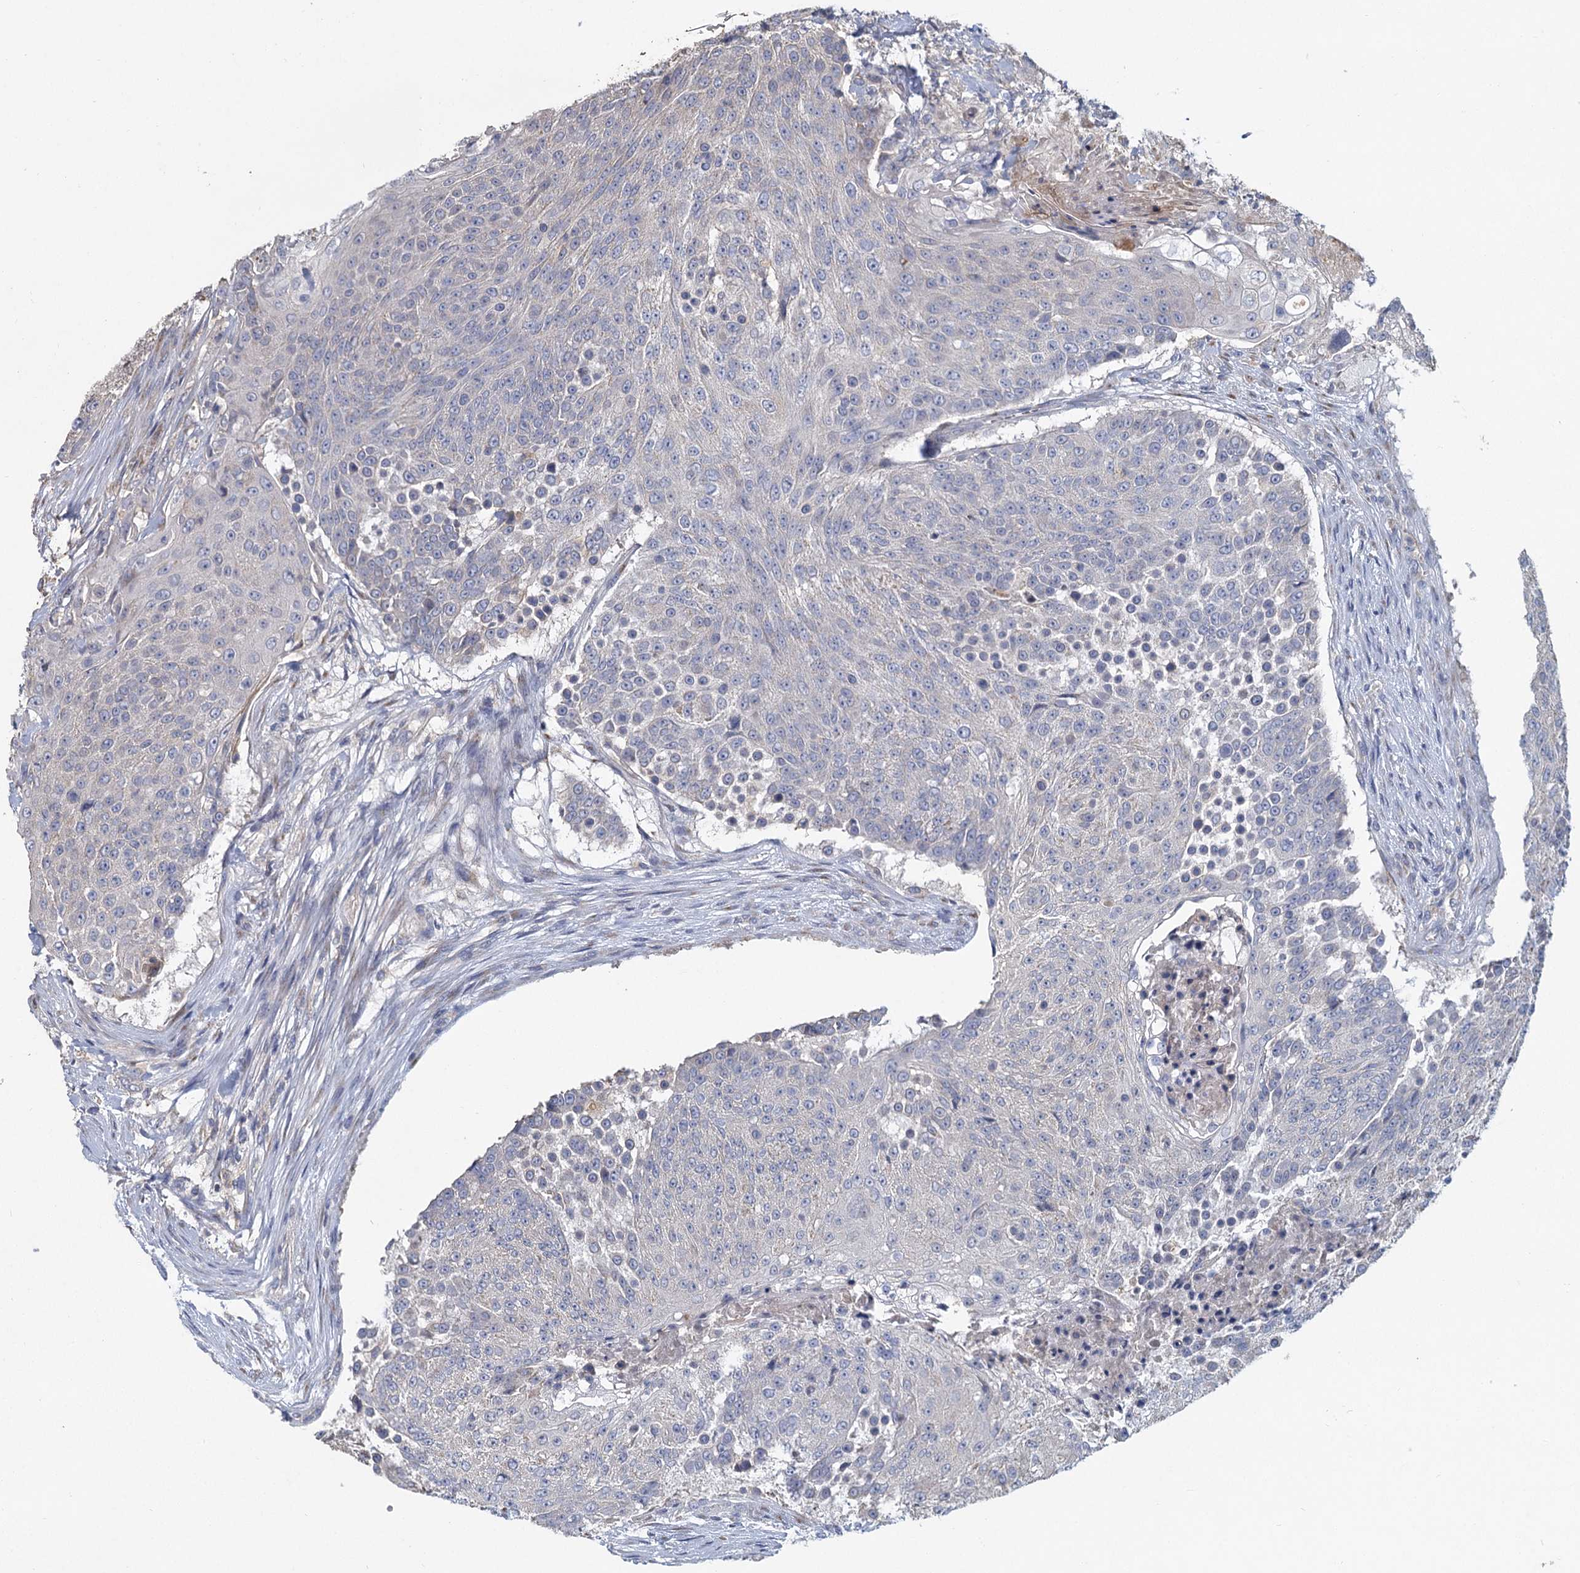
{"staining": {"intensity": "negative", "quantity": "none", "location": "none"}, "tissue": "urothelial cancer", "cell_type": "Tumor cells", "image_type": "cancer", "snomed": [{"axis": "morphology", "description": "Urothelial carcinoma, High grade"}, {"axis": "topography", "description": "Urinary bladder"}], "caption": "Immunohistochemical staining of human high-grade urothelial carcinoma shows no significant expression in tumor cells. The staining is performed using DAB brown chromogen with nuclei counter-stained in using hematoxylin.", "gene": "HES2", "patient": {"sex": "female", "age": 63}}